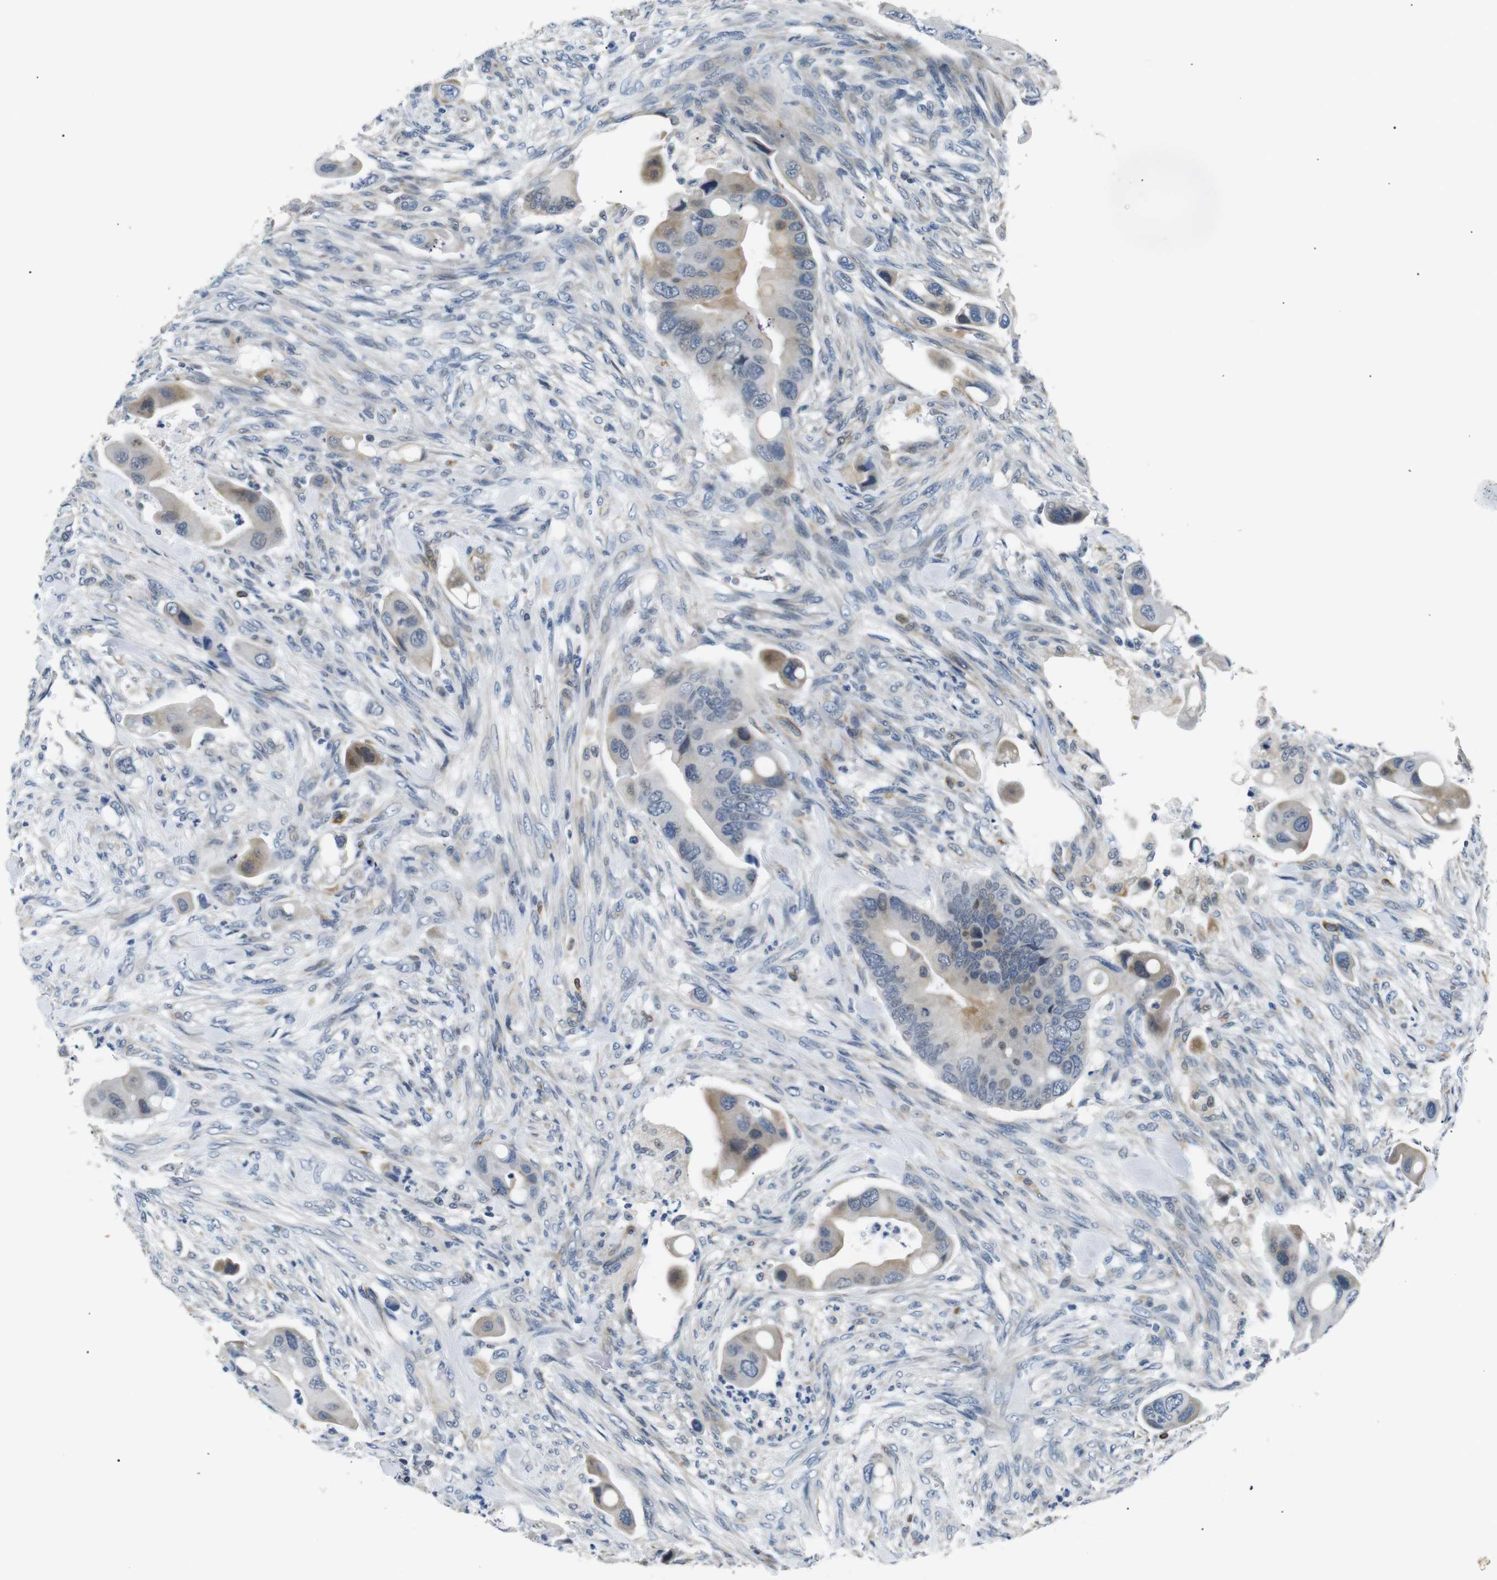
{"staining": {"intensity": "weak", "quantity": "<25%", "location": "cytoplasmic/membranous"}, "tissue": "colorectal cancer", "cell_type": "Tumor cells", "image_type": "cancer", "snomed": [{"axis": "morphology", "description": "Adenocarcinoma, NOS"}, {"axis": "topography", "description": "Rectum"}], "caption": "Immunohistochemistry (IHC) image of neoplastic tissue: colorectal adenocarcinoma stained with DAB displays no significant protein staining in tumor cells.", "gene": "TAFA1", "patient": {"sex": "female", "age": 57}}